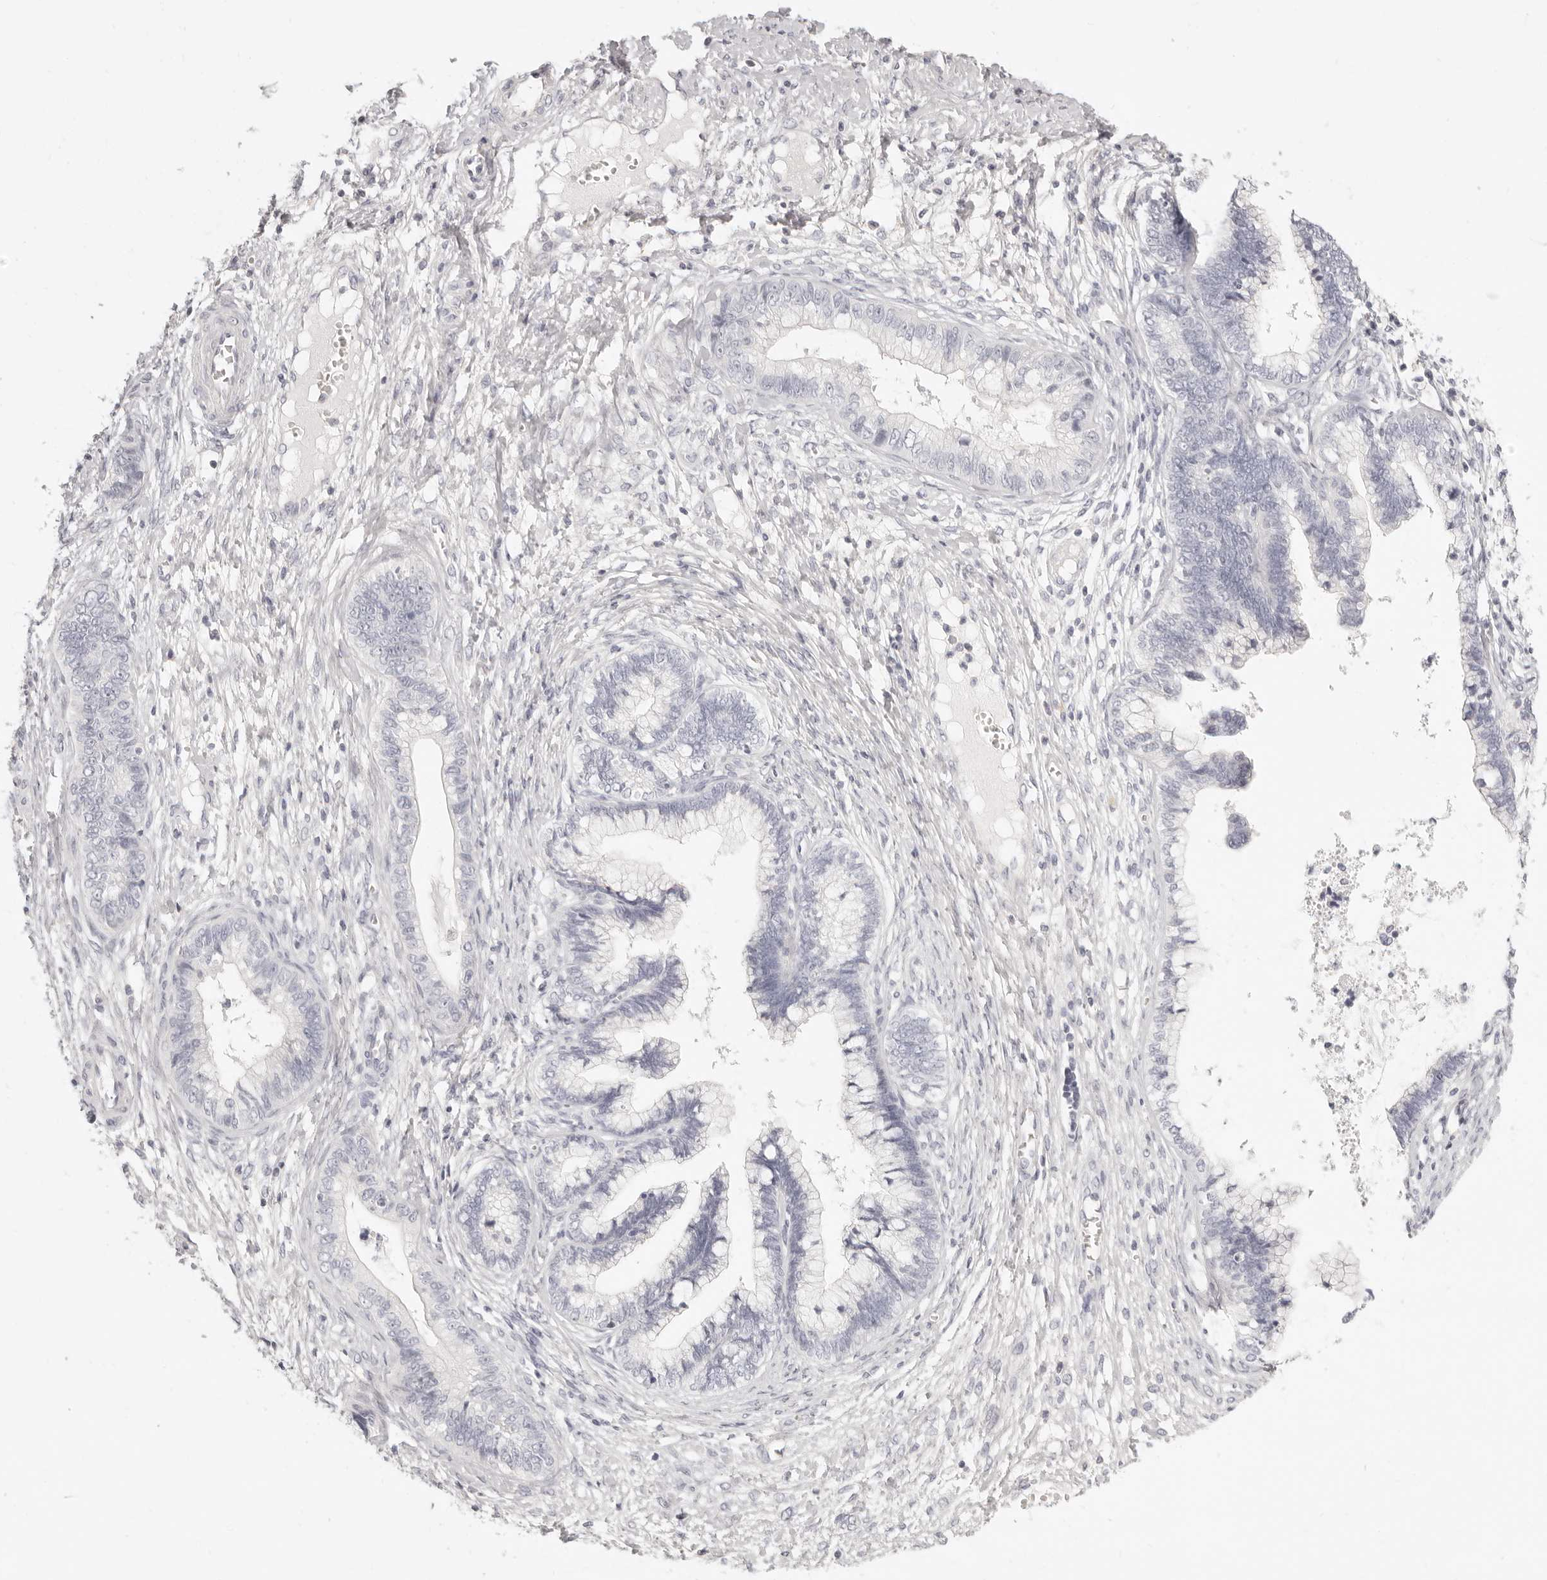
{"staining": {"intensity": "negative", "quantity": "none", "location": "none"}, "tissue": "cervical cancer", "cell_type": "Tumor cells", "image_type": "cancer", "snomed": [{"axis": "morphology", "description": "Adenocarcinoma, NOS"}, {"axis": "topography", "description": "Cervix"}], "caption": "This is an IHC image of cervical adenocarcinoma. There is no positivity in tumor cells.", "gene": "FABP1", "patient": {"sex": "female", "age": 44}}